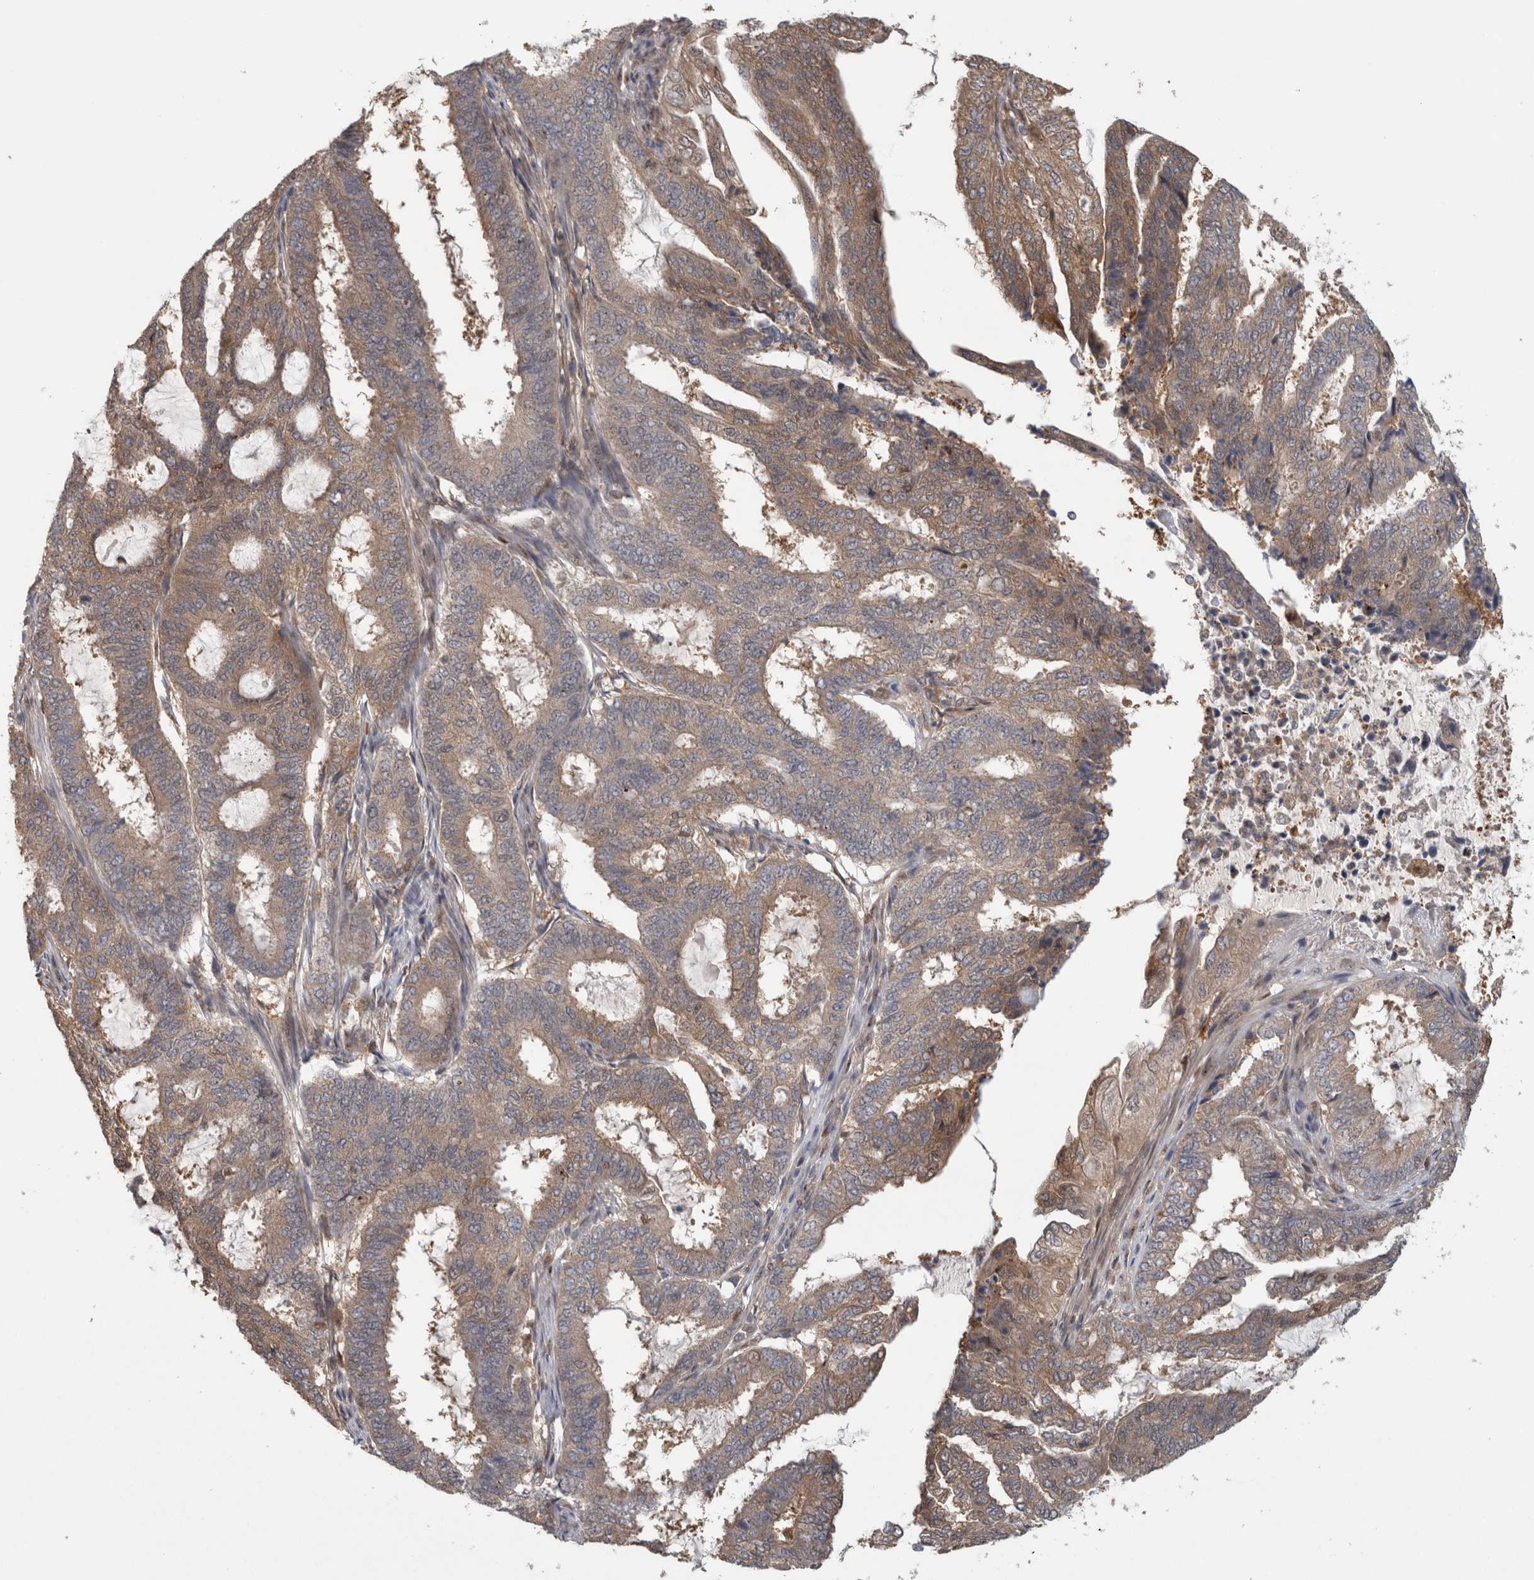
{"staining": {"intensity": "moderate", "quantity": "25%-75%", "location": "cytoplasmic/membranous"}, "tissue": "endometrial cancer", "cell_type": "Tumor cells", "image_type": "cancer", "snomed": [{"axis": "morphology", "description": "Adenocarcinoma, NOS"}, {"axis": "topography", "description": "Endometrium"}], "caption": "A medium amount of moderate cytoplasmic/membranous staining is appreciated in approximately 25%-75% of tumor cells in endometrial cancer (adenocarcinoma) tissue. (brown staining indicates protein expression, while blue staining denotes nuclei).", "gene": "PIGP", "patient": {"sex": "female", "age": 51}}